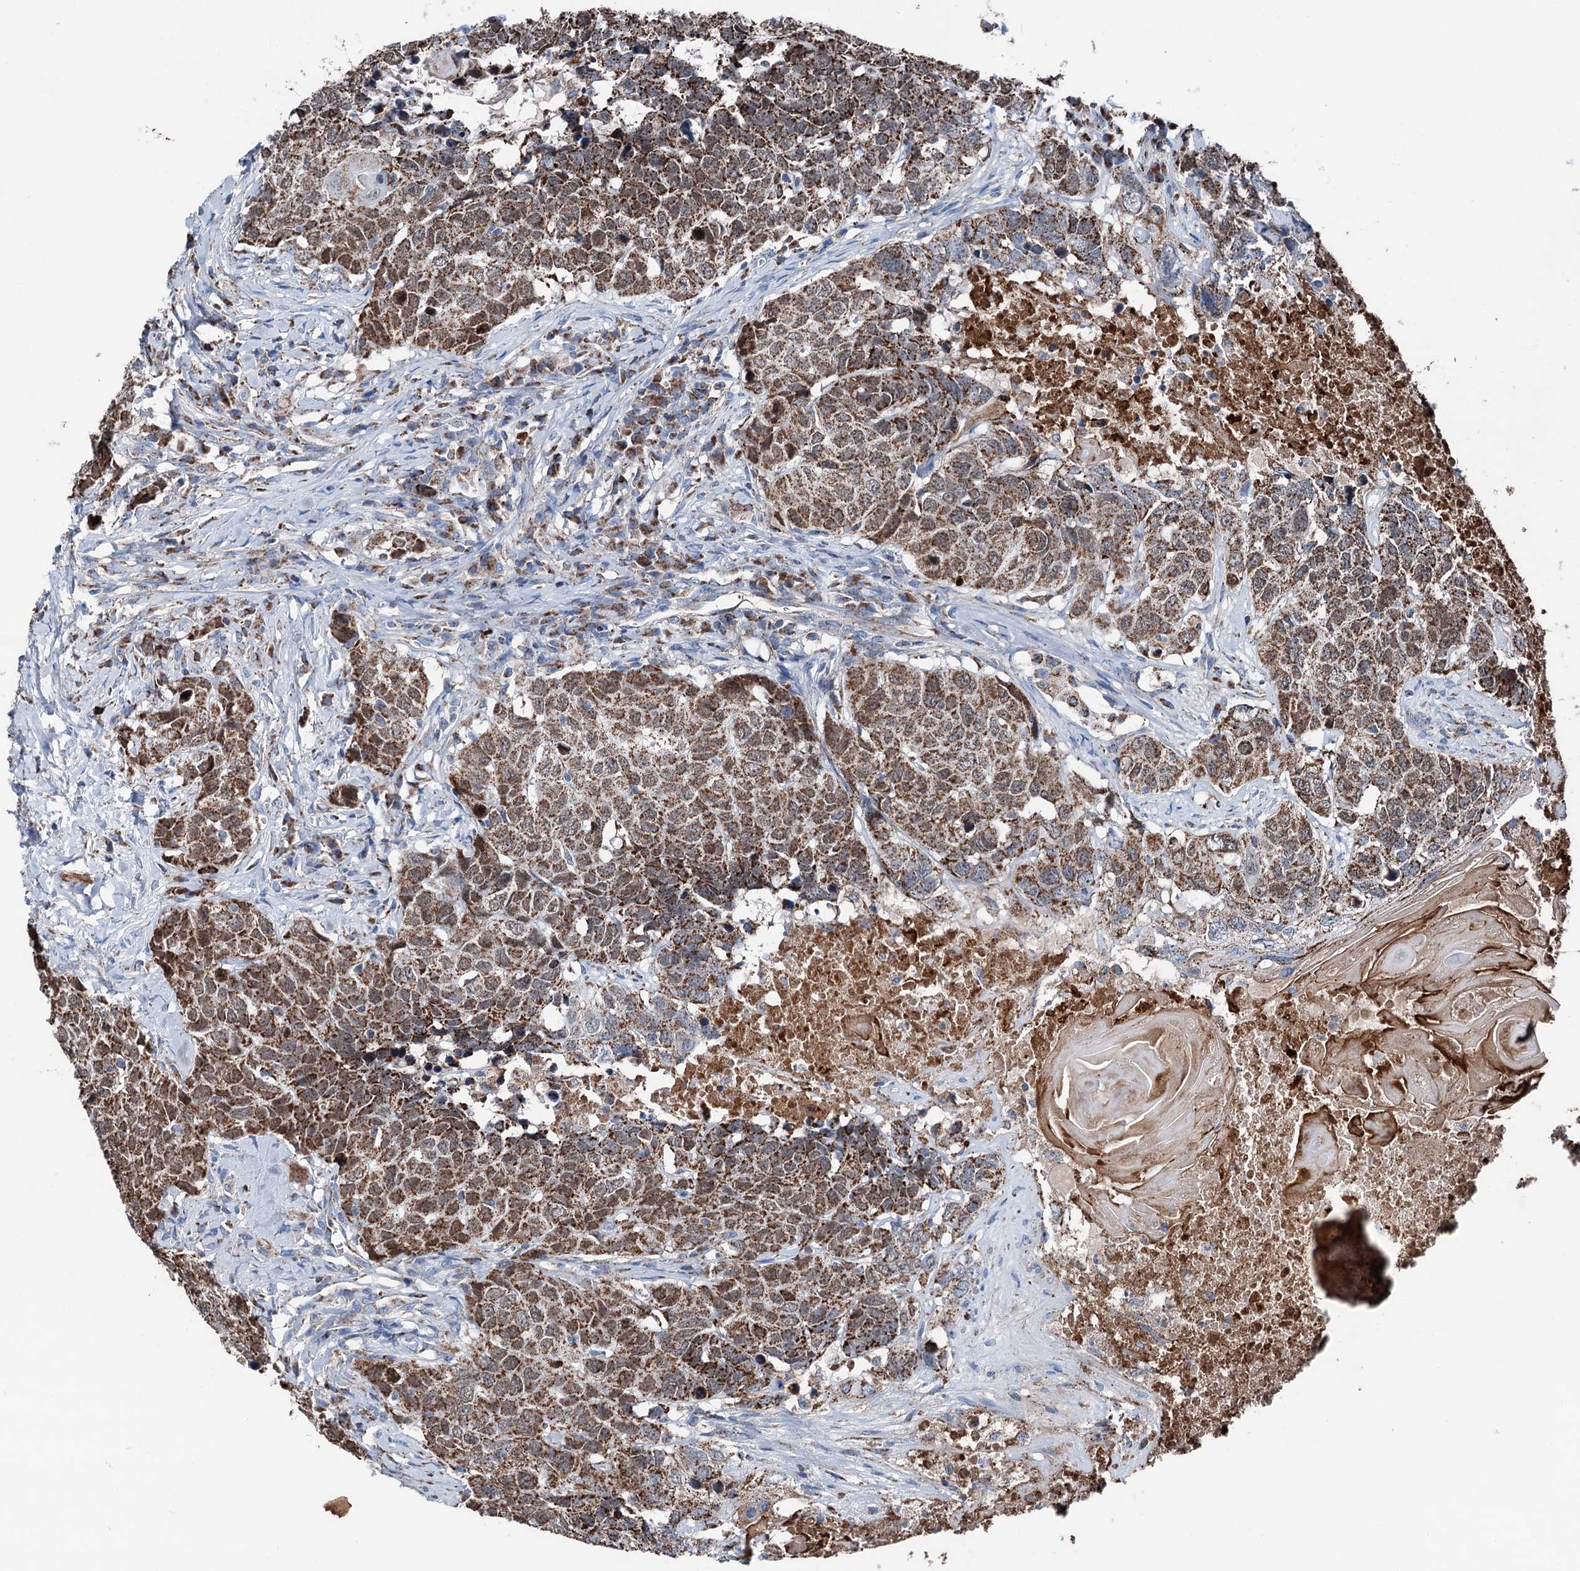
{"staining": {"intensity": "moderate", "quantity": ">75%", "location": "cytoplasmic/membranous"}, "tissue": "head and neck cancer", "cell_type": "Tumor cells", "image_type": "cancer", "snomed": [{"axis": "morphology", "description": "Squamous cell carcinoma, NOS"}, {"axis": "topography", "description": "Head-Neck"}], "caption": "Squamous cell carcinoma (head and neck) stained for a protein exhibits moderate cytoplasmic/membranous positivity in tumor cells. The staining was performed using DAB (3,3'-diaminobenzidine) to visualize the protein expression in brown, while the nuclei were stained in blue with hematoxylin (Magnification: 20x).", "gene": "DDIAS", "patient": {"sex": "male", "age": 66}}